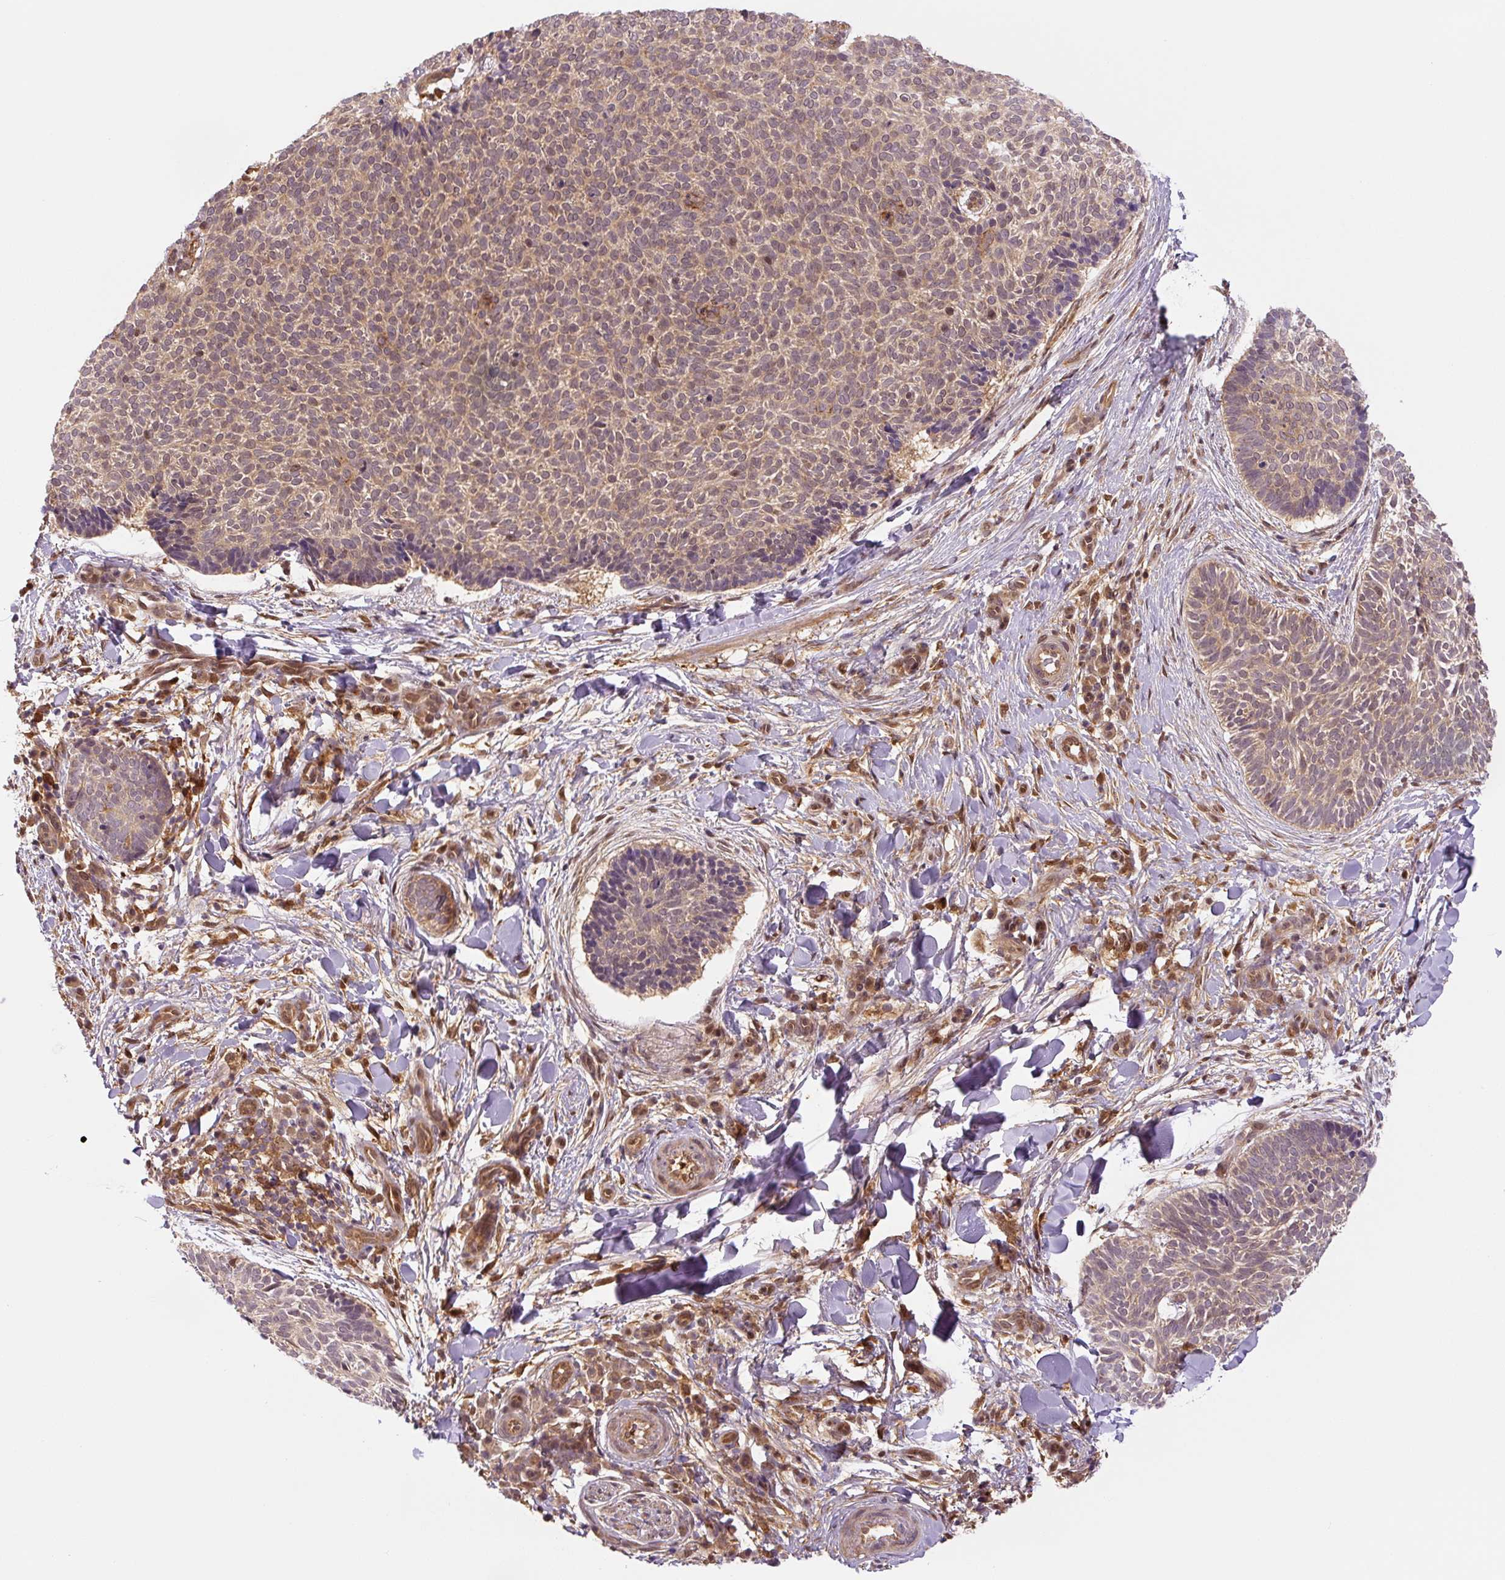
{"staining": {"intensity": "moderate", "quantity": ">75%", "location": "cytoplasmic/membranous"}, "tissue": "skin cancer", "cell_type": "Tumor cells", "image_type": "cancer", "snomed": [{"axis": "morphology", "description": "Normal tissue, NOS"}, {"axis": "morphology", "description": "Basal cell carcinoma"}, {"axis": "topography", "description": "Skin"}], "caption": "Moderate cytoplasmic/membranous protein positivity is appreciated in about >75% of tumor cells in skin cancer (basal cell carcinoma). The protein is stained brown, and the nuclei are stained in blue (DAB (3,3'-diaminobenzidine) IHC with brightfield microscopy, high magnification).", "gene": "ZSWIM7", "patient": {"sex": "male", "age": 50}}